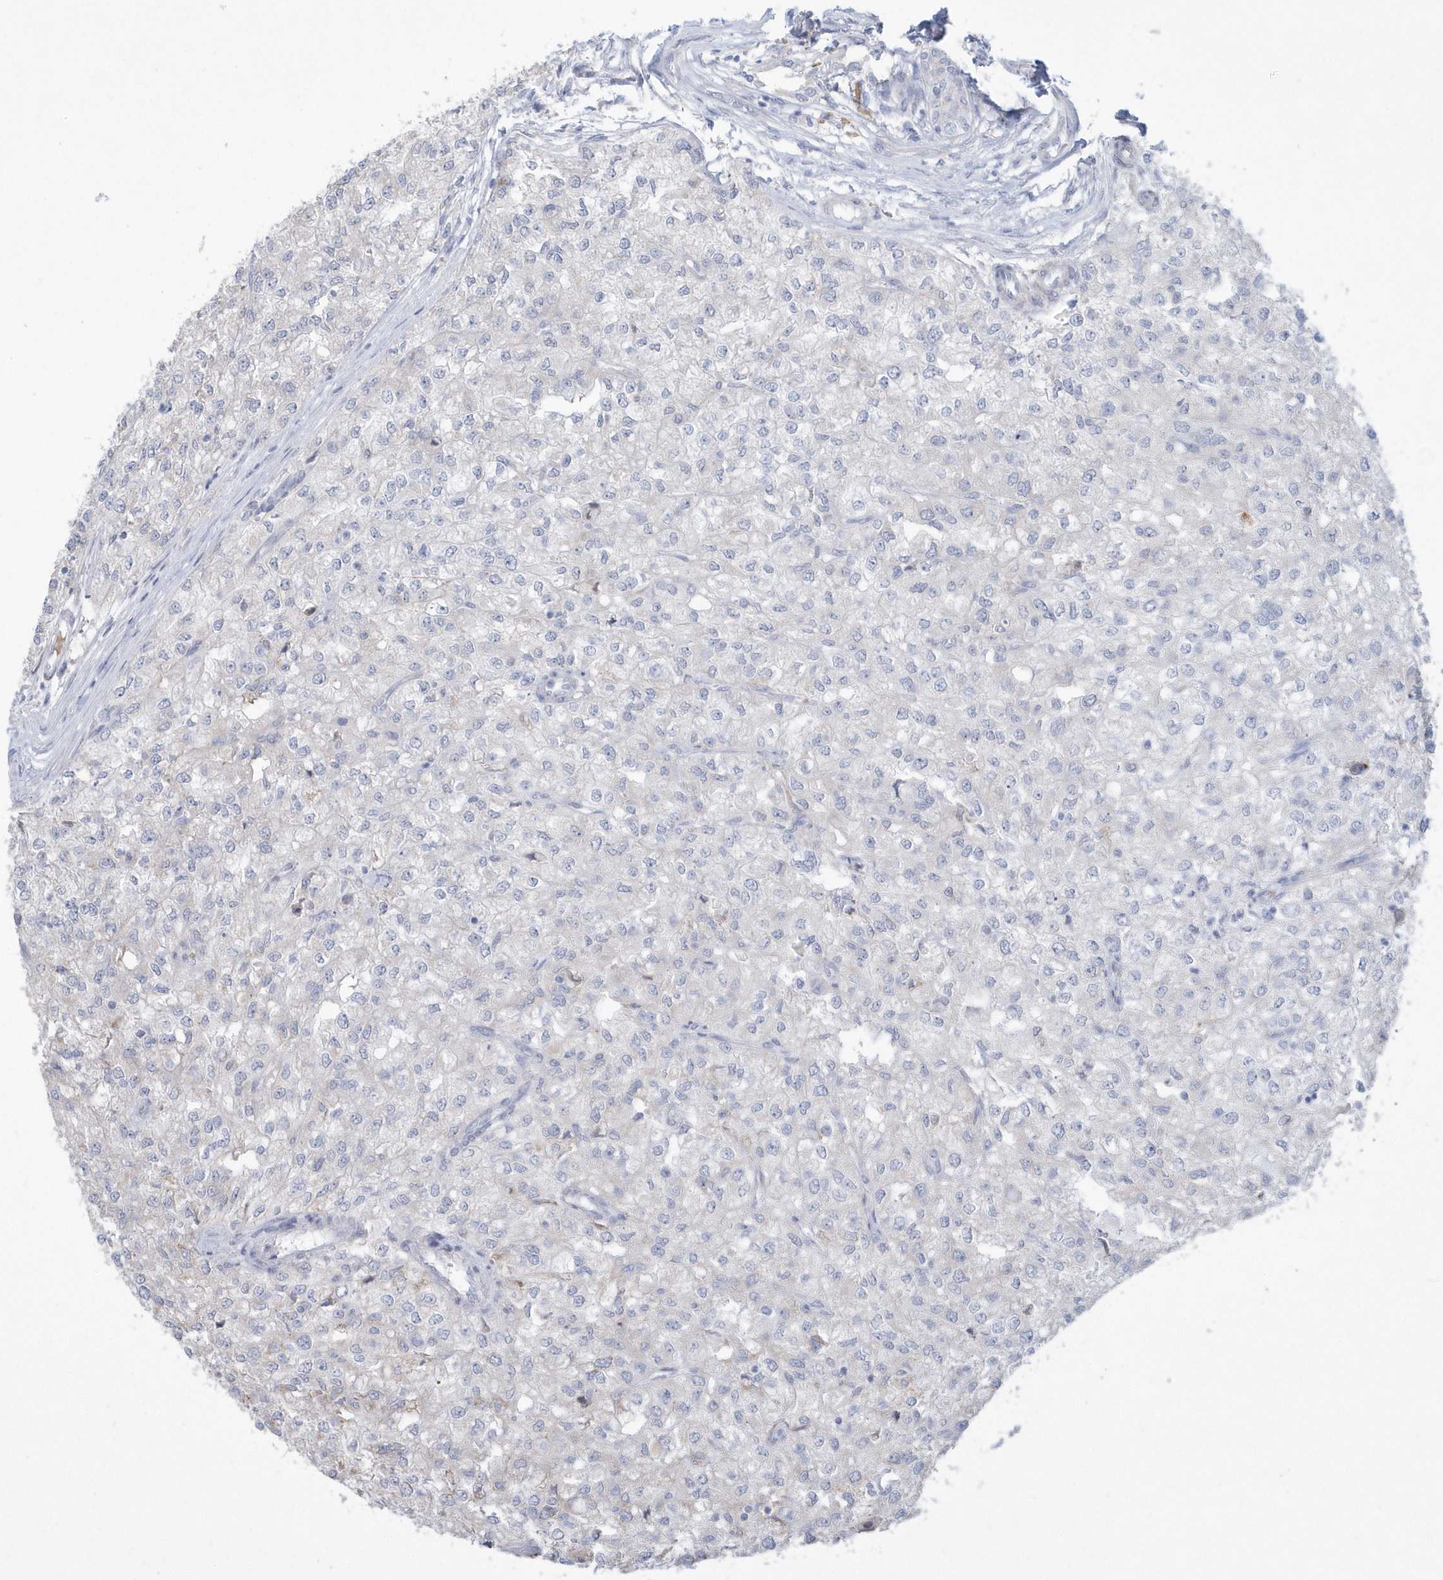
{"staining": {"intensity": "negative", "quantity": "none", "location": "none"}, "tissue": "renal cancer", "cell_type": "Tumor cells", "image_type": "cancer", "snomed": [{"axis": "morphology", "description": "Adenocarcinoma, NOS"}, {"axis": "topography", "description": "Kidney"}], "caption": "IHC micrograph of renal adenocarcinoma stained for a protein (brown), which shows no staining in tumor cells. (DAB immunohistochemistry, high magnification).", "gene": "TSPEAR", "patient": {"sex": "female", "age": 54}}